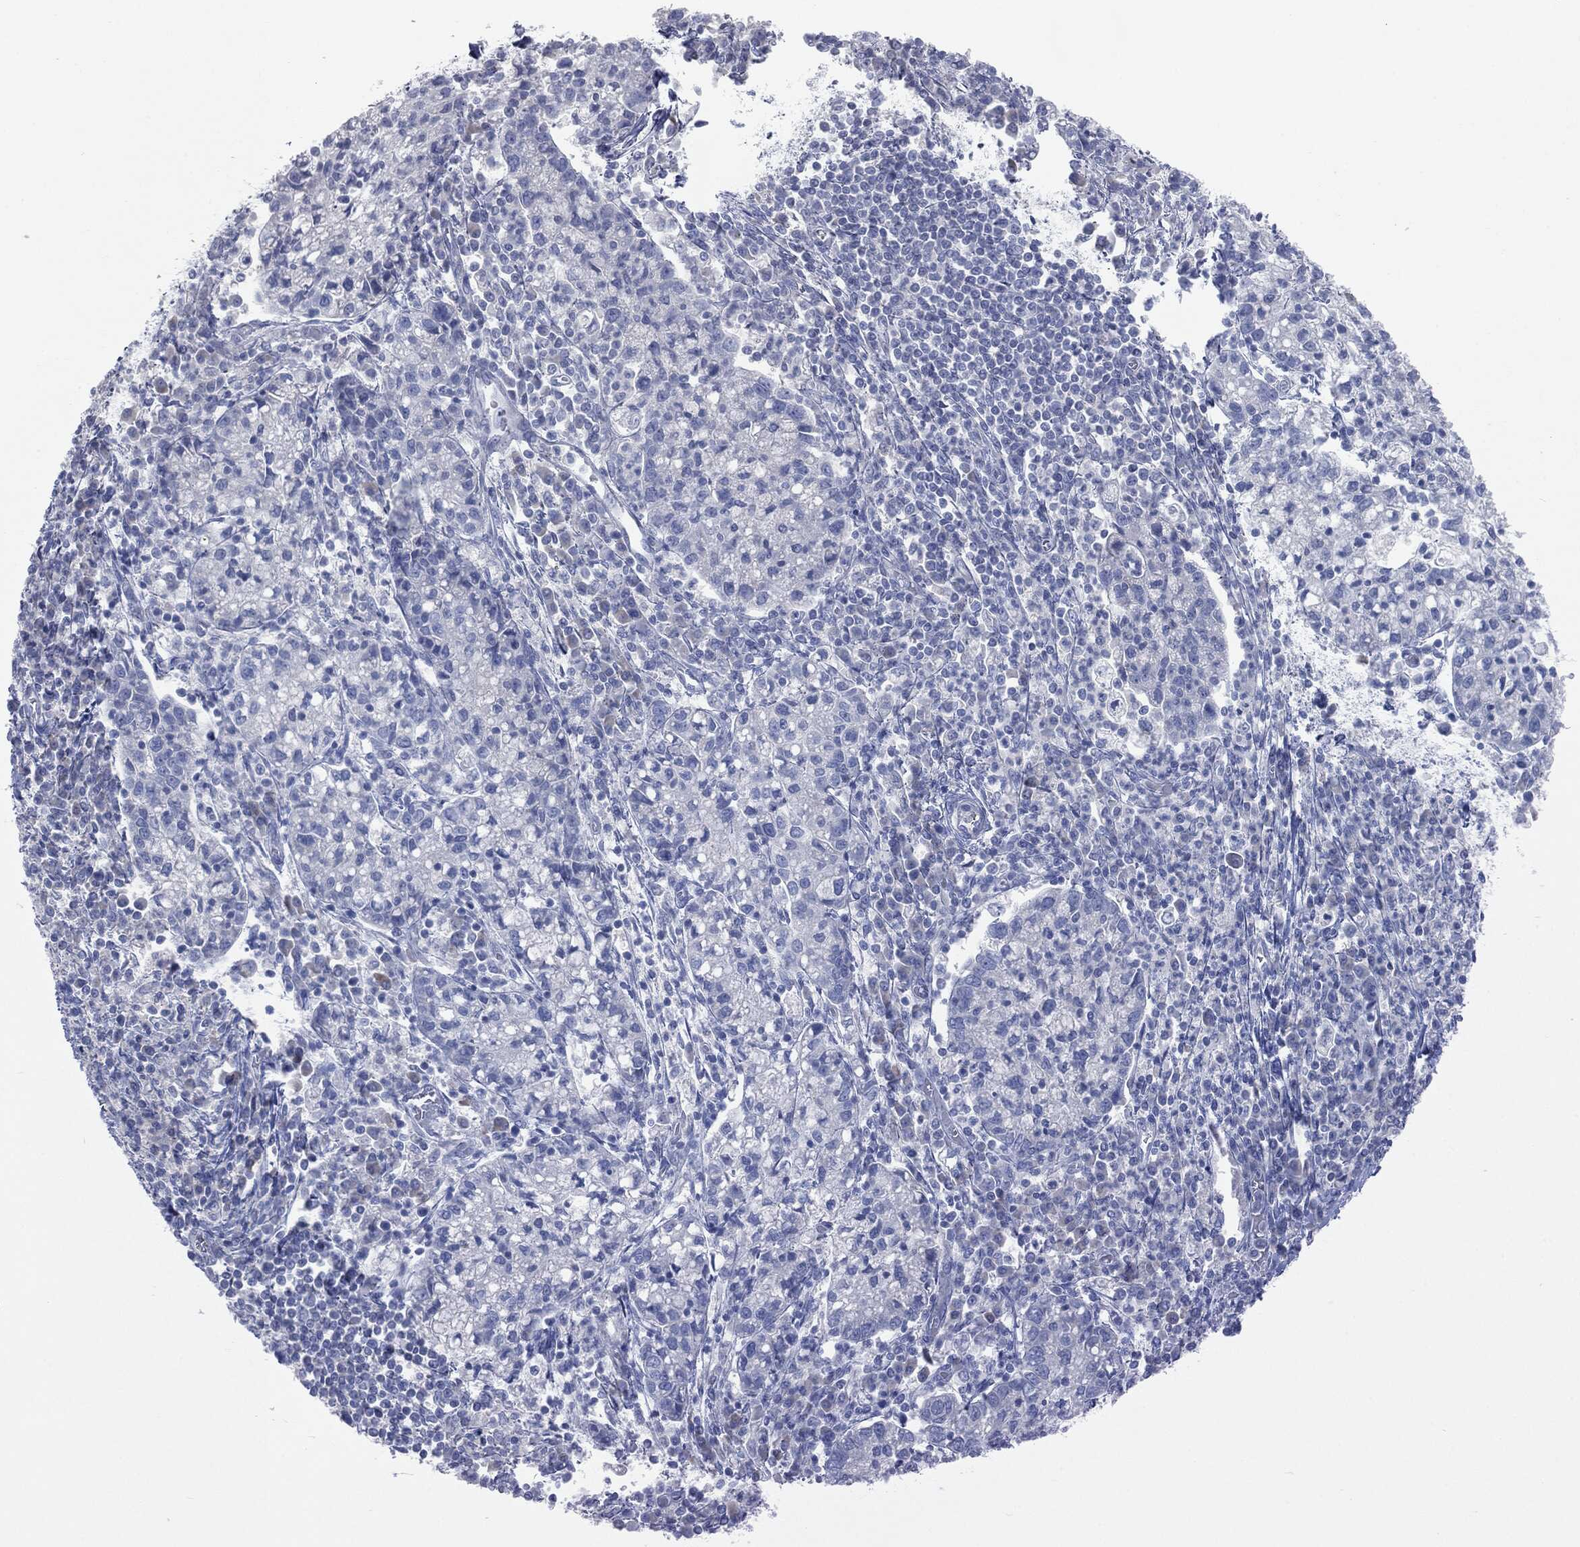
{"staining": {"intensity": "negative", "quantity": "none", "location": "none"}, "tissue": "cervical cancer", "cell_type": "Tumor cells", "image_type": "cancer", "snomed": [{"axis": "morphology", "description": "Normal tissue, NOS"}, {"axis": "morphology", "description": "Adenocarcinoma, NOS"}, {"axis": "topography", "description": "Cervix"}], "caption": "A histopathology image of human cervical cancer (adenocarcinoma) is negative for staining in tumor cells.", "gene": "CAV3", "patient": {"sex": "female", "age": 44}}